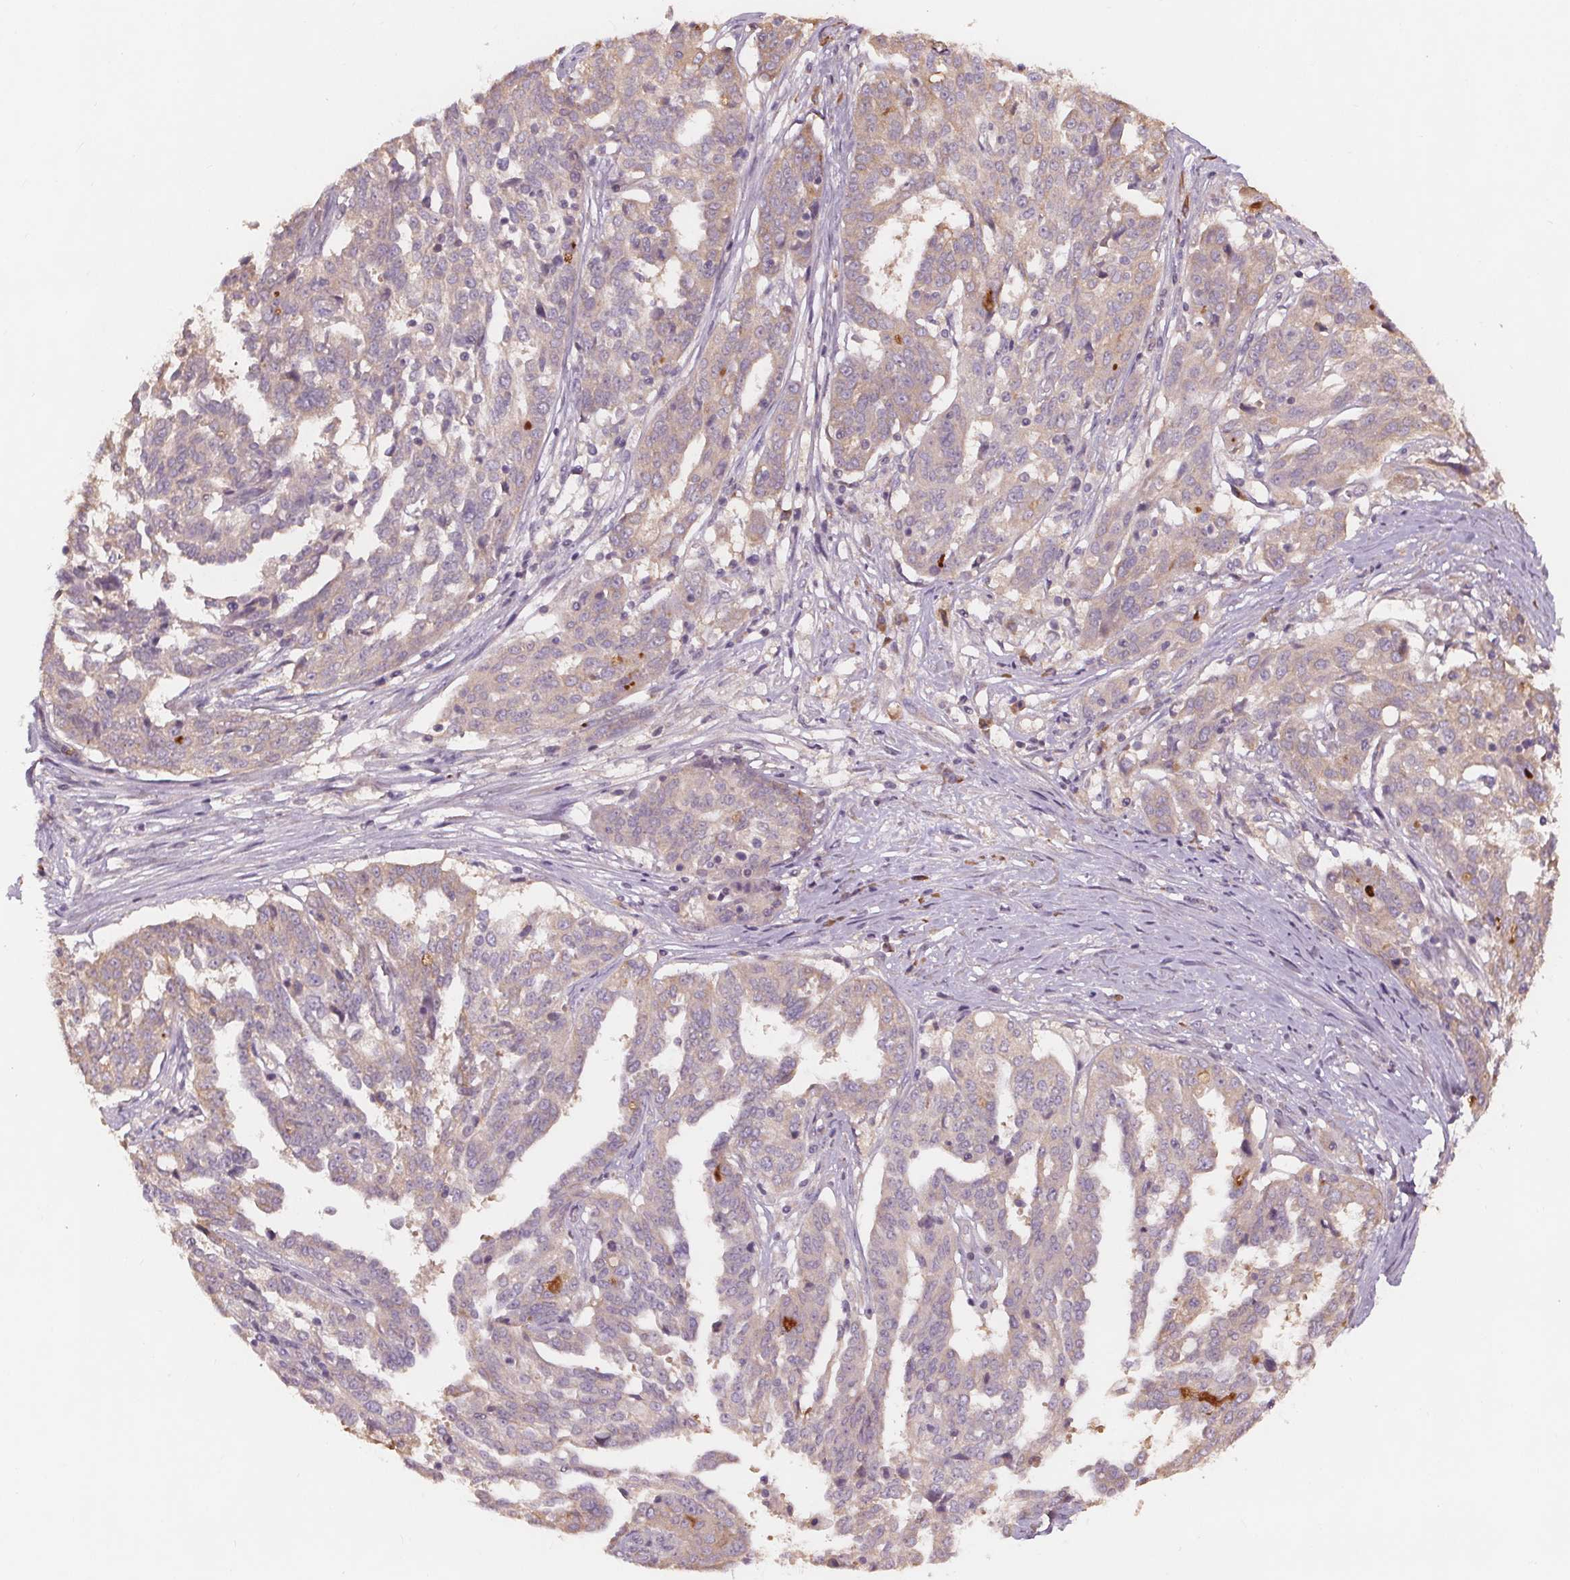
{"staining": {"intensity": "negative", "quantity": "none", "location": "none"}, "tissue": "ovarian cancer", "cell_type": "Tumor cells", "image_type": "cancer", "snomed": [{"axis": "morphology", "description": "Cystadenocarcinoma, serous, NOS"}, {"axis": "topography", "description": "Ovary"}], "caption": "Tumor cells show no significant protein positivity in ovarian cancer (serous cystadenocarcinoma).", "gene": "TMEM80", "patient": {"sex": "female", "age": 67}}